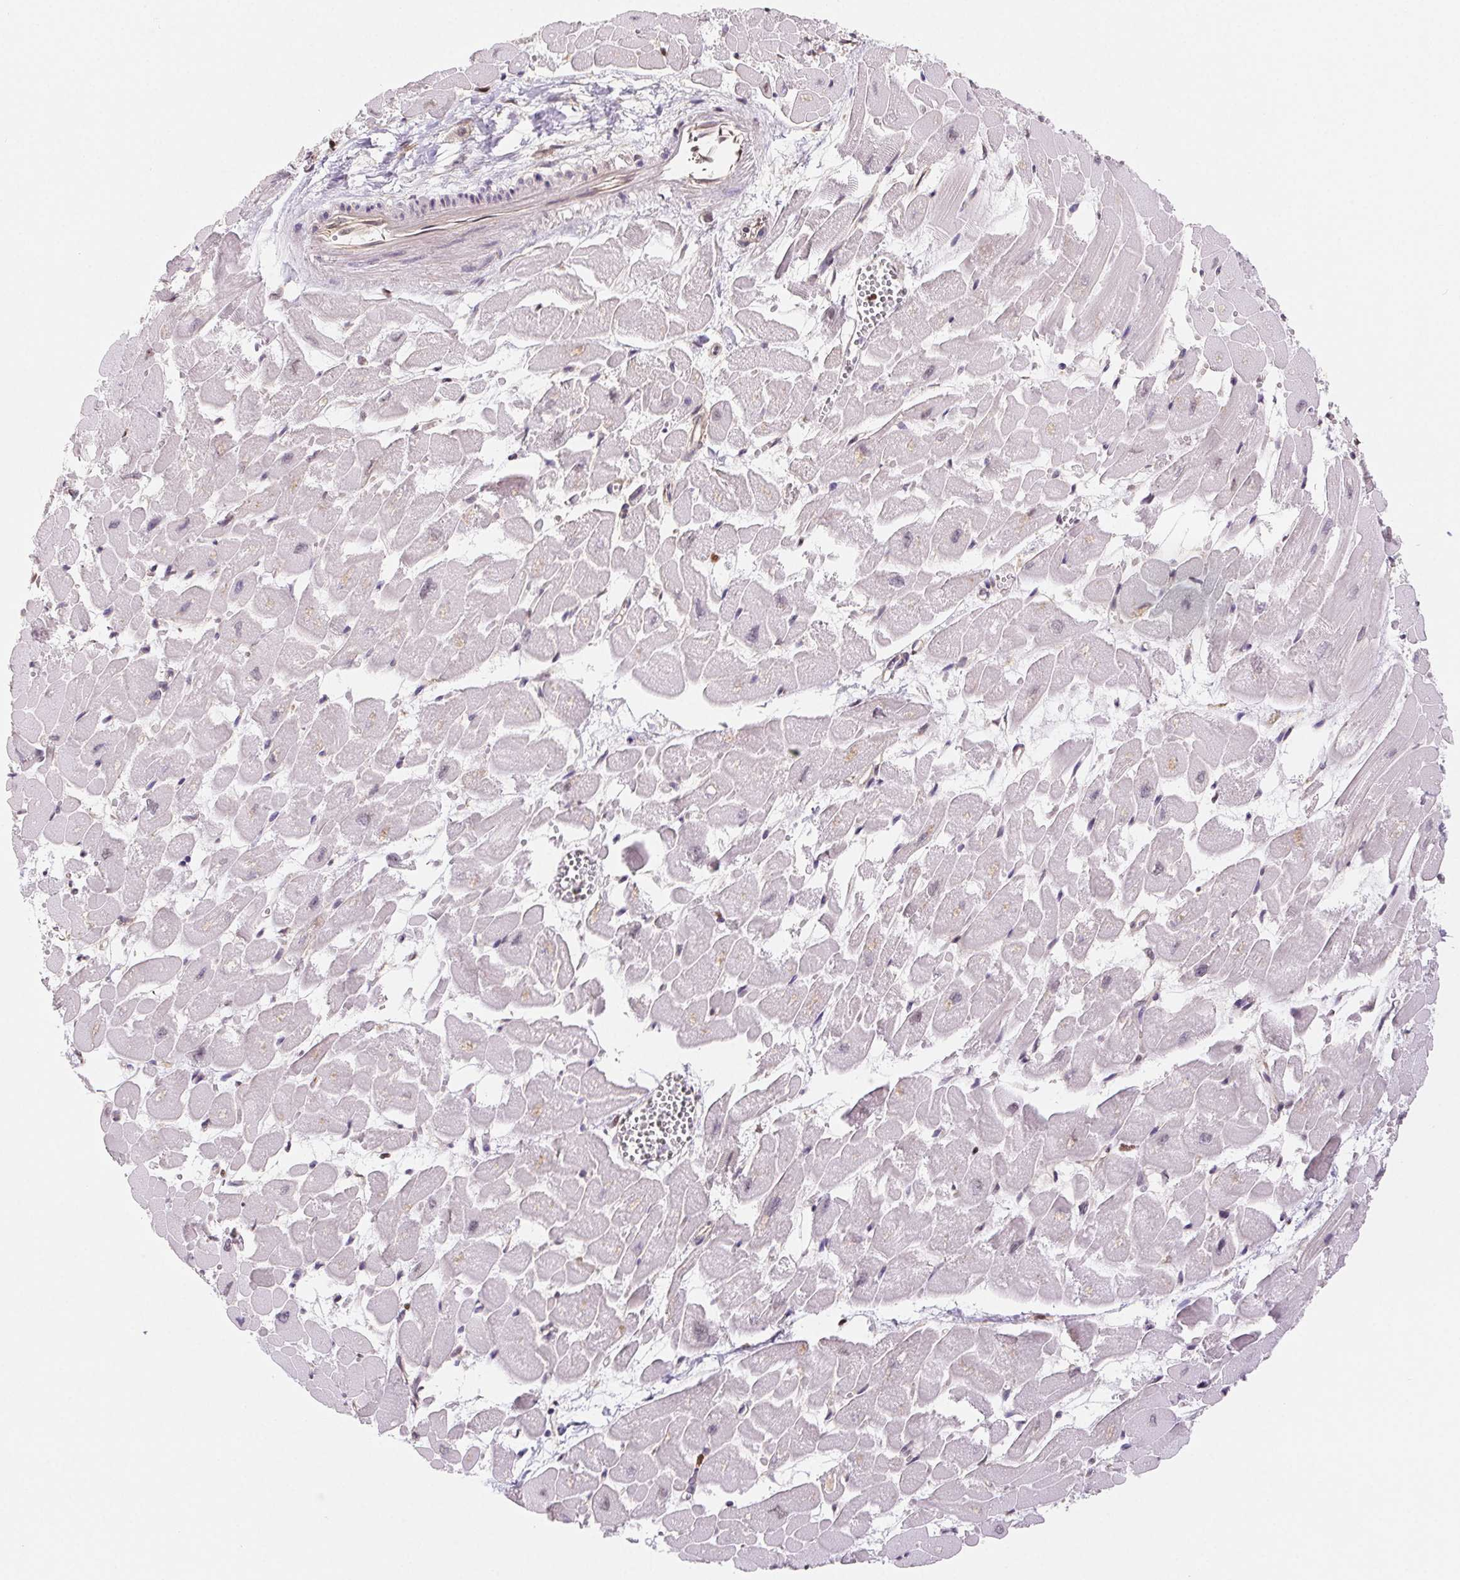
{"staining": {"intensity": "negative", "quantity": "none", "location": "none"}, "tissue": "heart muscle", "cell_type": "Cardiomyocytes", "image_type": "normal", "snomed": [{"axis": "morphology", "description": "Normal tissue, NOS"}, {"axis": "topography", "description": "Heart"}], "caption": "Immunohistochemistry histopathology image of normal heart muscle: heart muscle stained with DAB demonstrates no significant protein positivity in cardiomyocytes.", "gene": "SETSIP", "patient": {"sex": "female", "age": 52}}